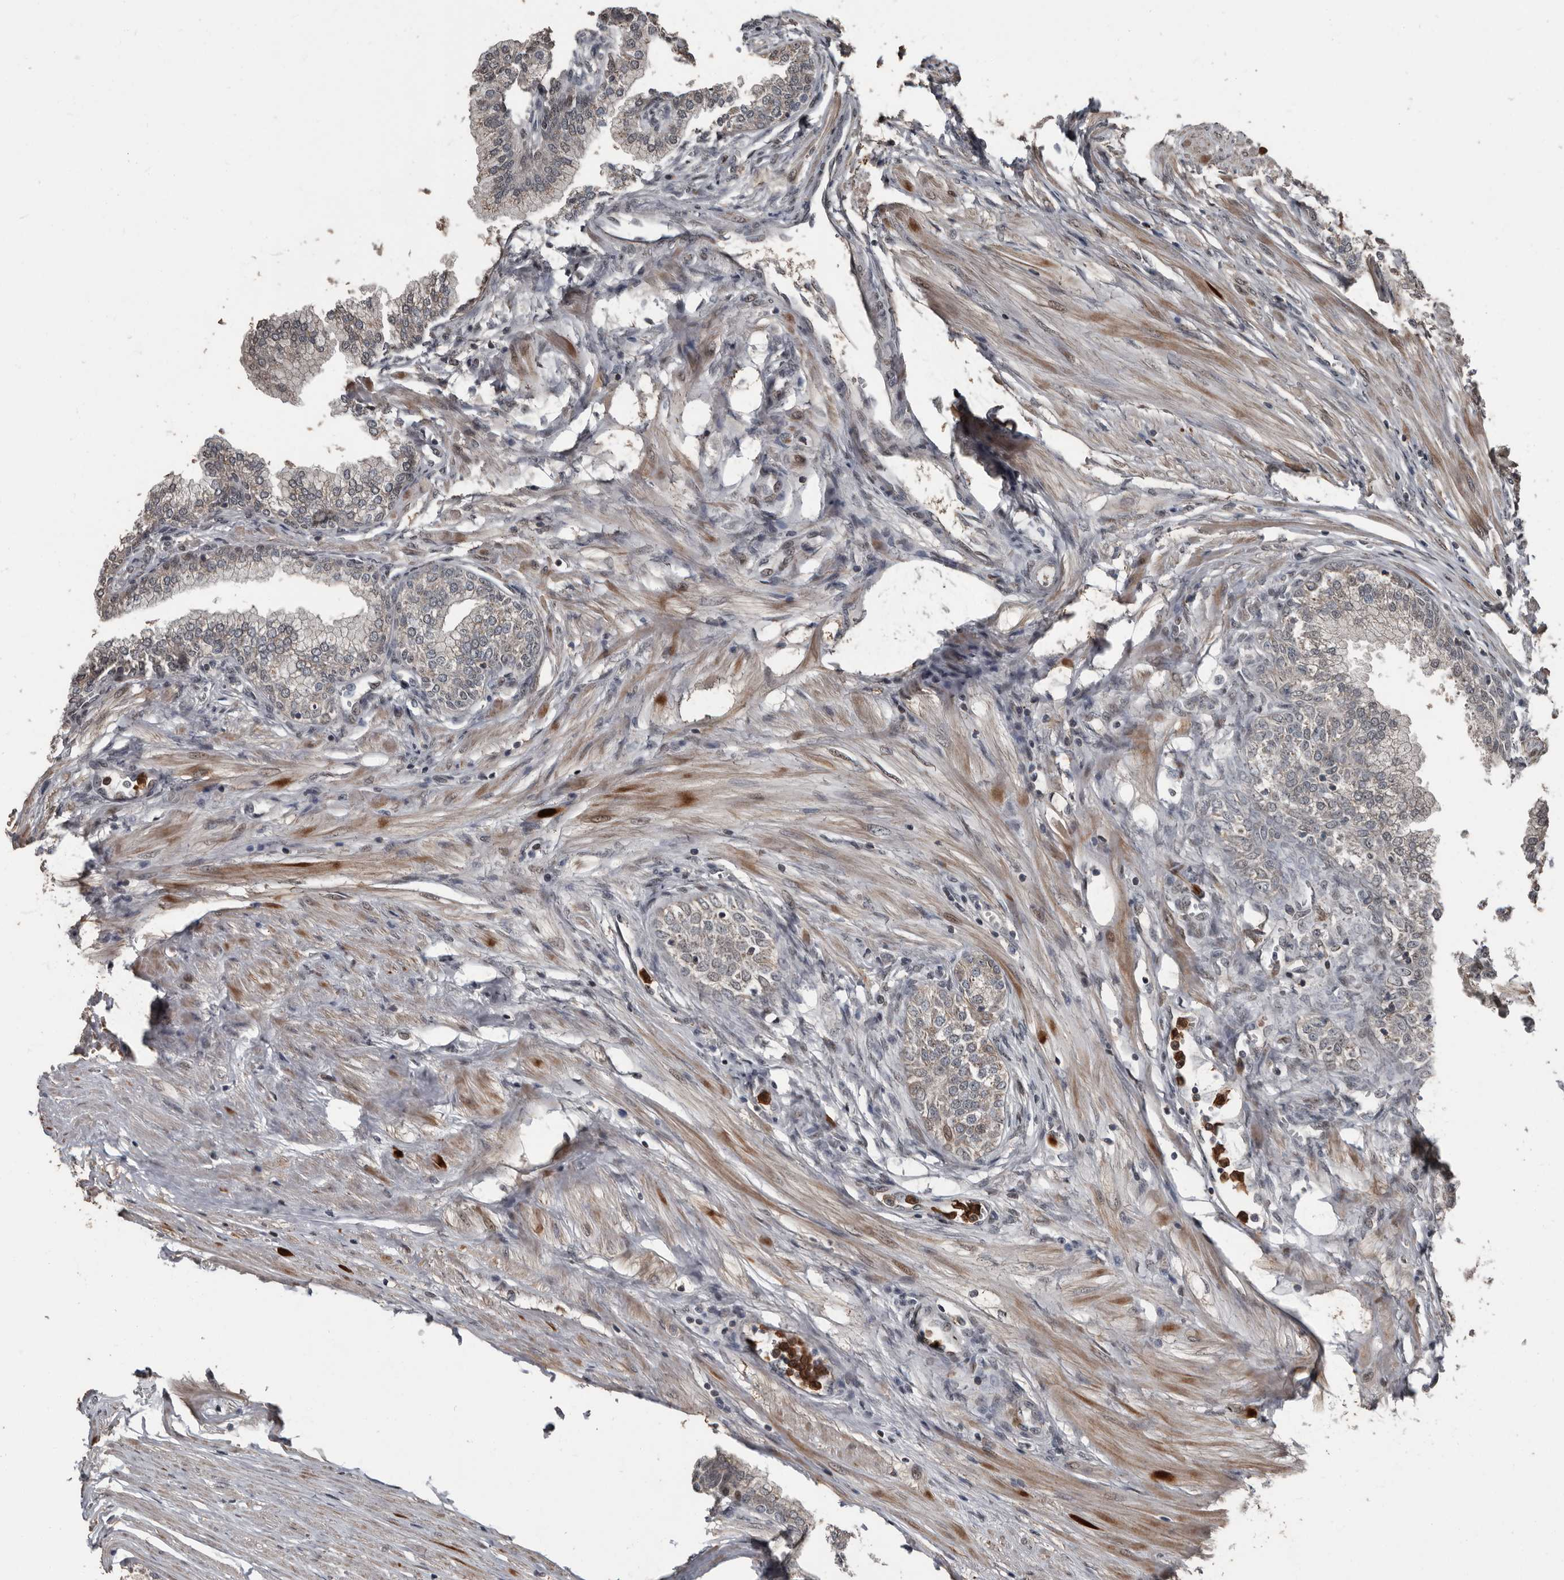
{"staining": {"intensity": "weak", "quantity": "25%-75%", "location": "cytoplasmic/membranous"}, "tissue": "prostate", "cell_type": "Glandular cells", "image_type": "normal", "snomed": [{"axis": "morphology", "description": "Normal tissue, NOS"}, {"axis": "morphology", "description": "Urothelial carcinoma, Low grade"}, {"axis": "topography", "description": "Urinary bladder"}, {"axis": "topography", "description": "Prostate"}], "caption": "Protein analysis of normal prostate demonstrates weak cytoplasmic/membranous staining in approximately 25%-75% of glandular cells. The protein of interest is shown in brown color, while the nuclei are stained blue.", "gene": "FSBP", "patient": {"sex": "male", "age": 60}}